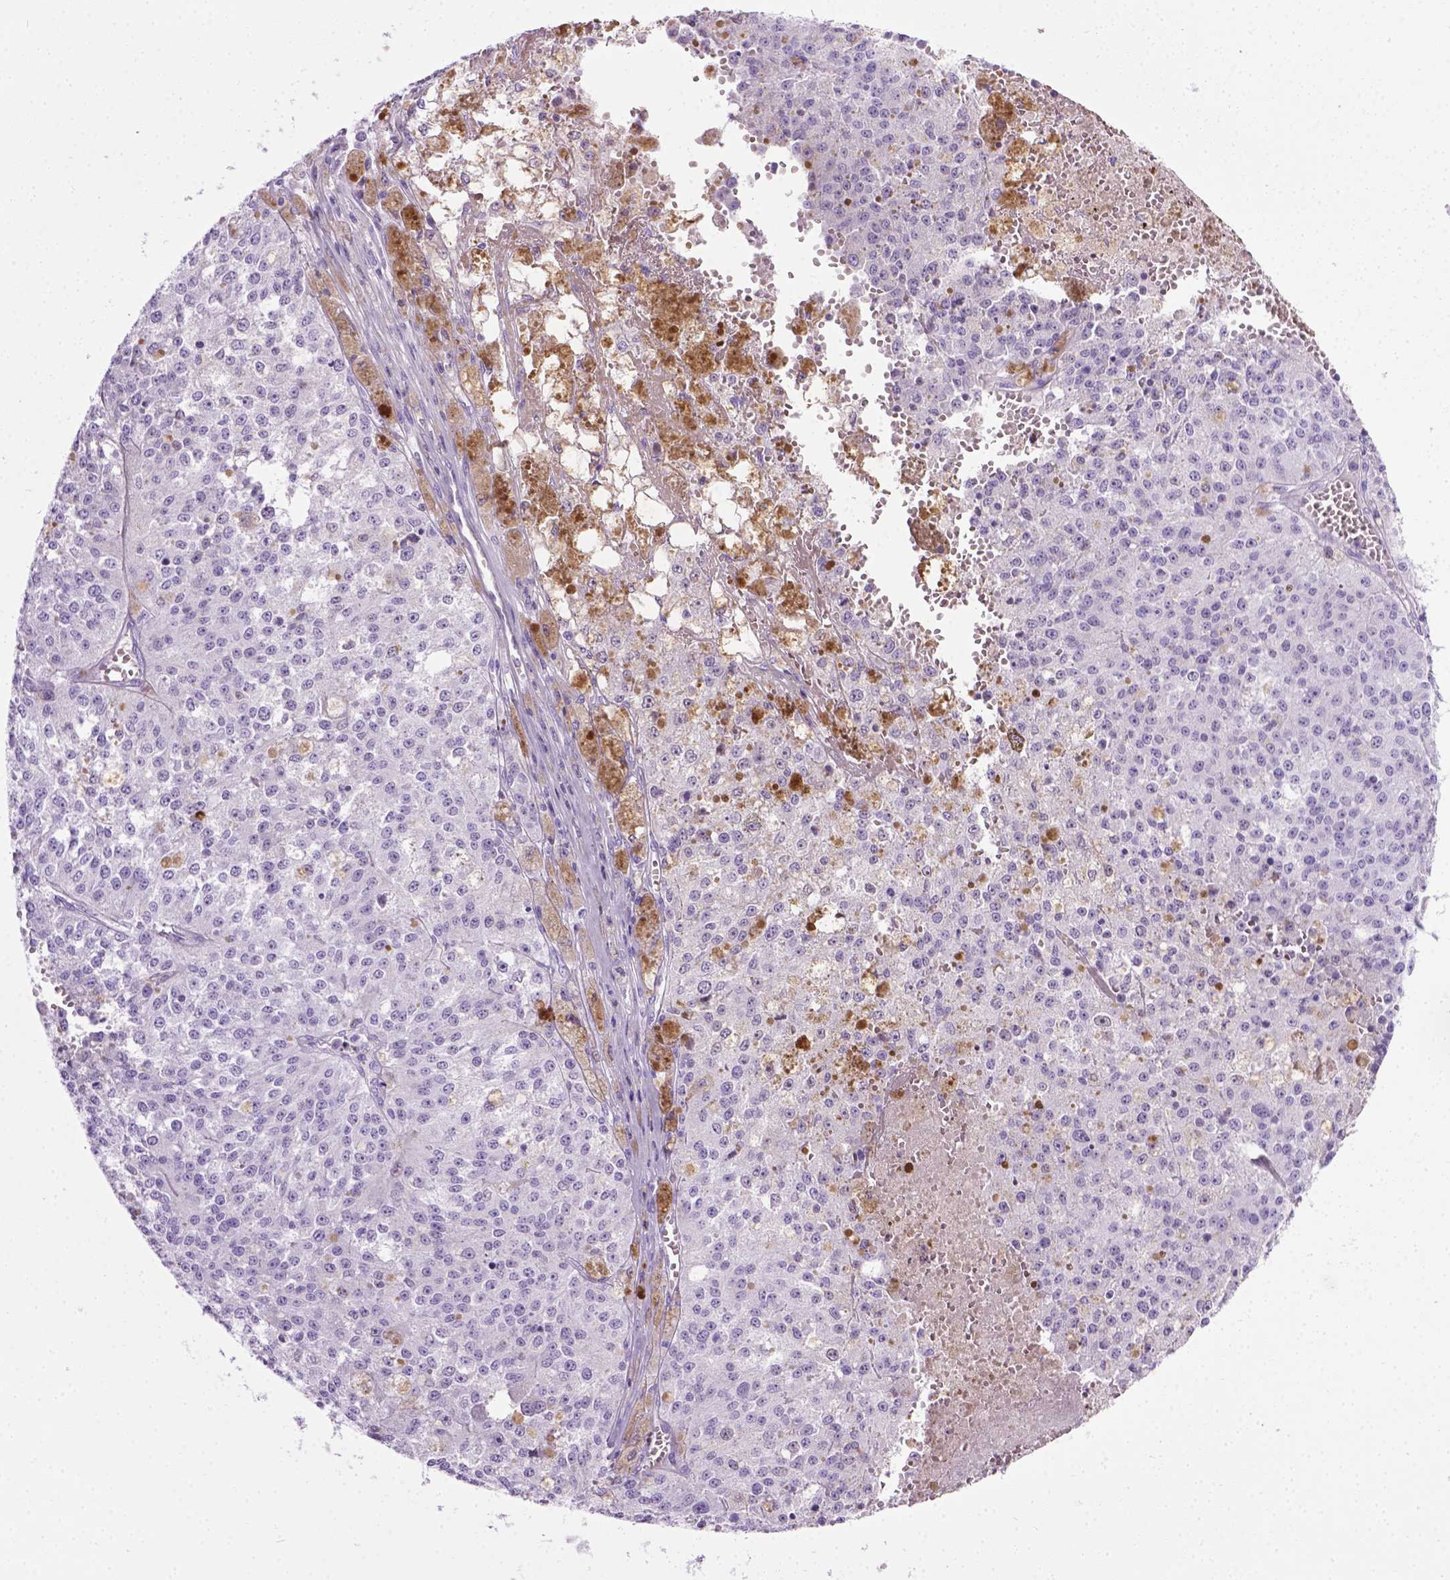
{"staining": {"intensity": "negative", "quantity": "none", "location": "none"}, "tissue": "melanoma", "cell_type": "Tumor cells", "image_type": "cancer", "snomed": [{"axis": "morphology", "description": "Malignant melanoma, Metastatic site"}, {"axis": "topography", "description": "Lymph node"}], "caption": "High magnification brightfield microscopy of melanoma stained with DAB (brown) and counterstained with hematoxylin (blue): tumor cells show no significant staining.", "gene": "LELP1", "patient": {"sex": "female", "age": 64}}